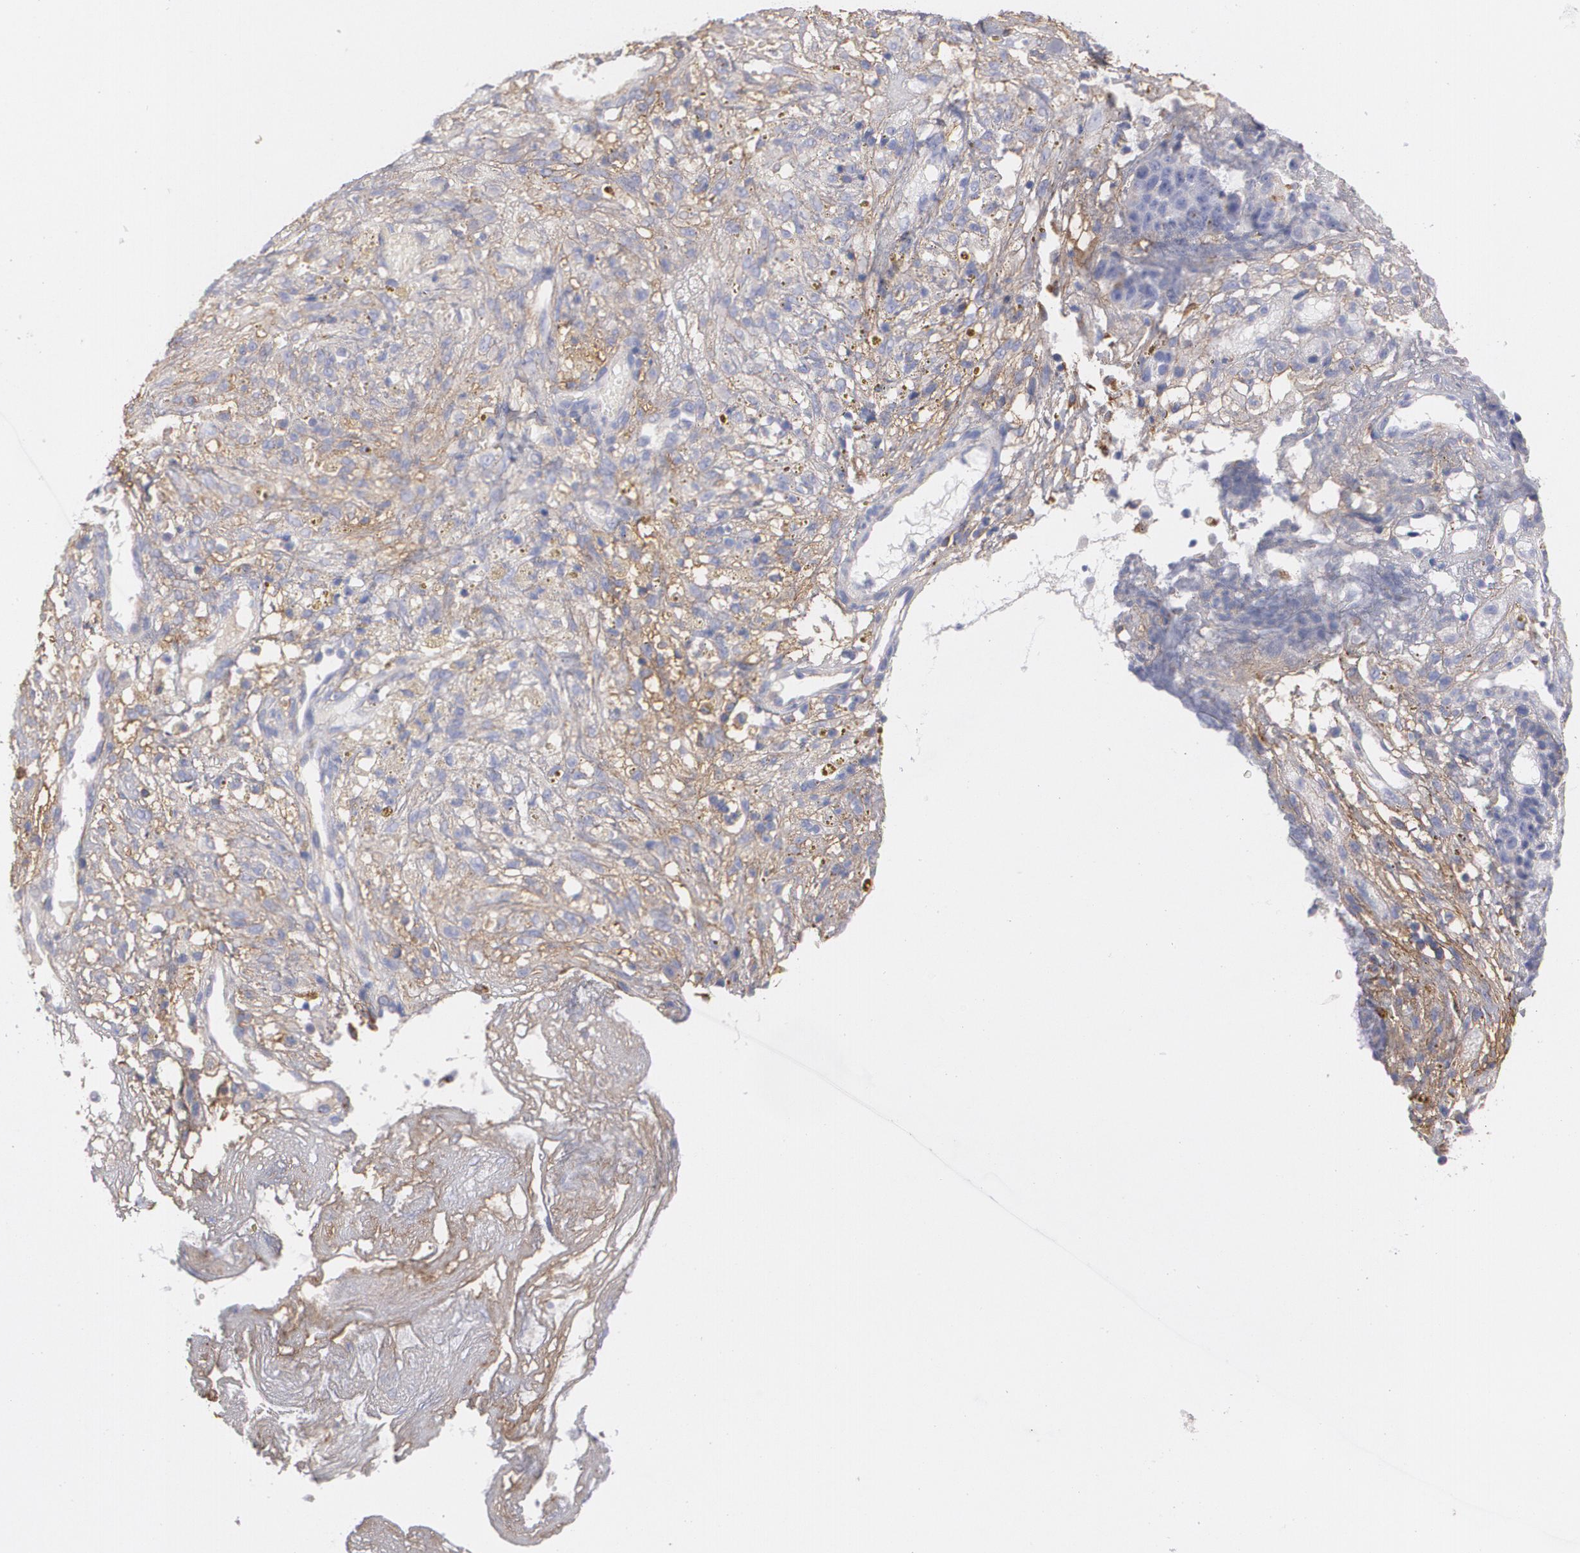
{"staining": {"intensity": "negative", "quantity": "none", "location": "none"}, "tissue": "ovarian cancer", "cell_type": "Tumor cells", "image_type": "cancer", "snomed": [{"axis": "morphology", "description": "Carcinoma, endometroid"}, {"axis": "topography", "description": "Ovary"}], "caption": "The micrograph exhibits no staining of tumor cells in endometroid carcinoma (ovarian).", "gene": "FBLN1", "patient": {"sex": "female", "age": 42}}